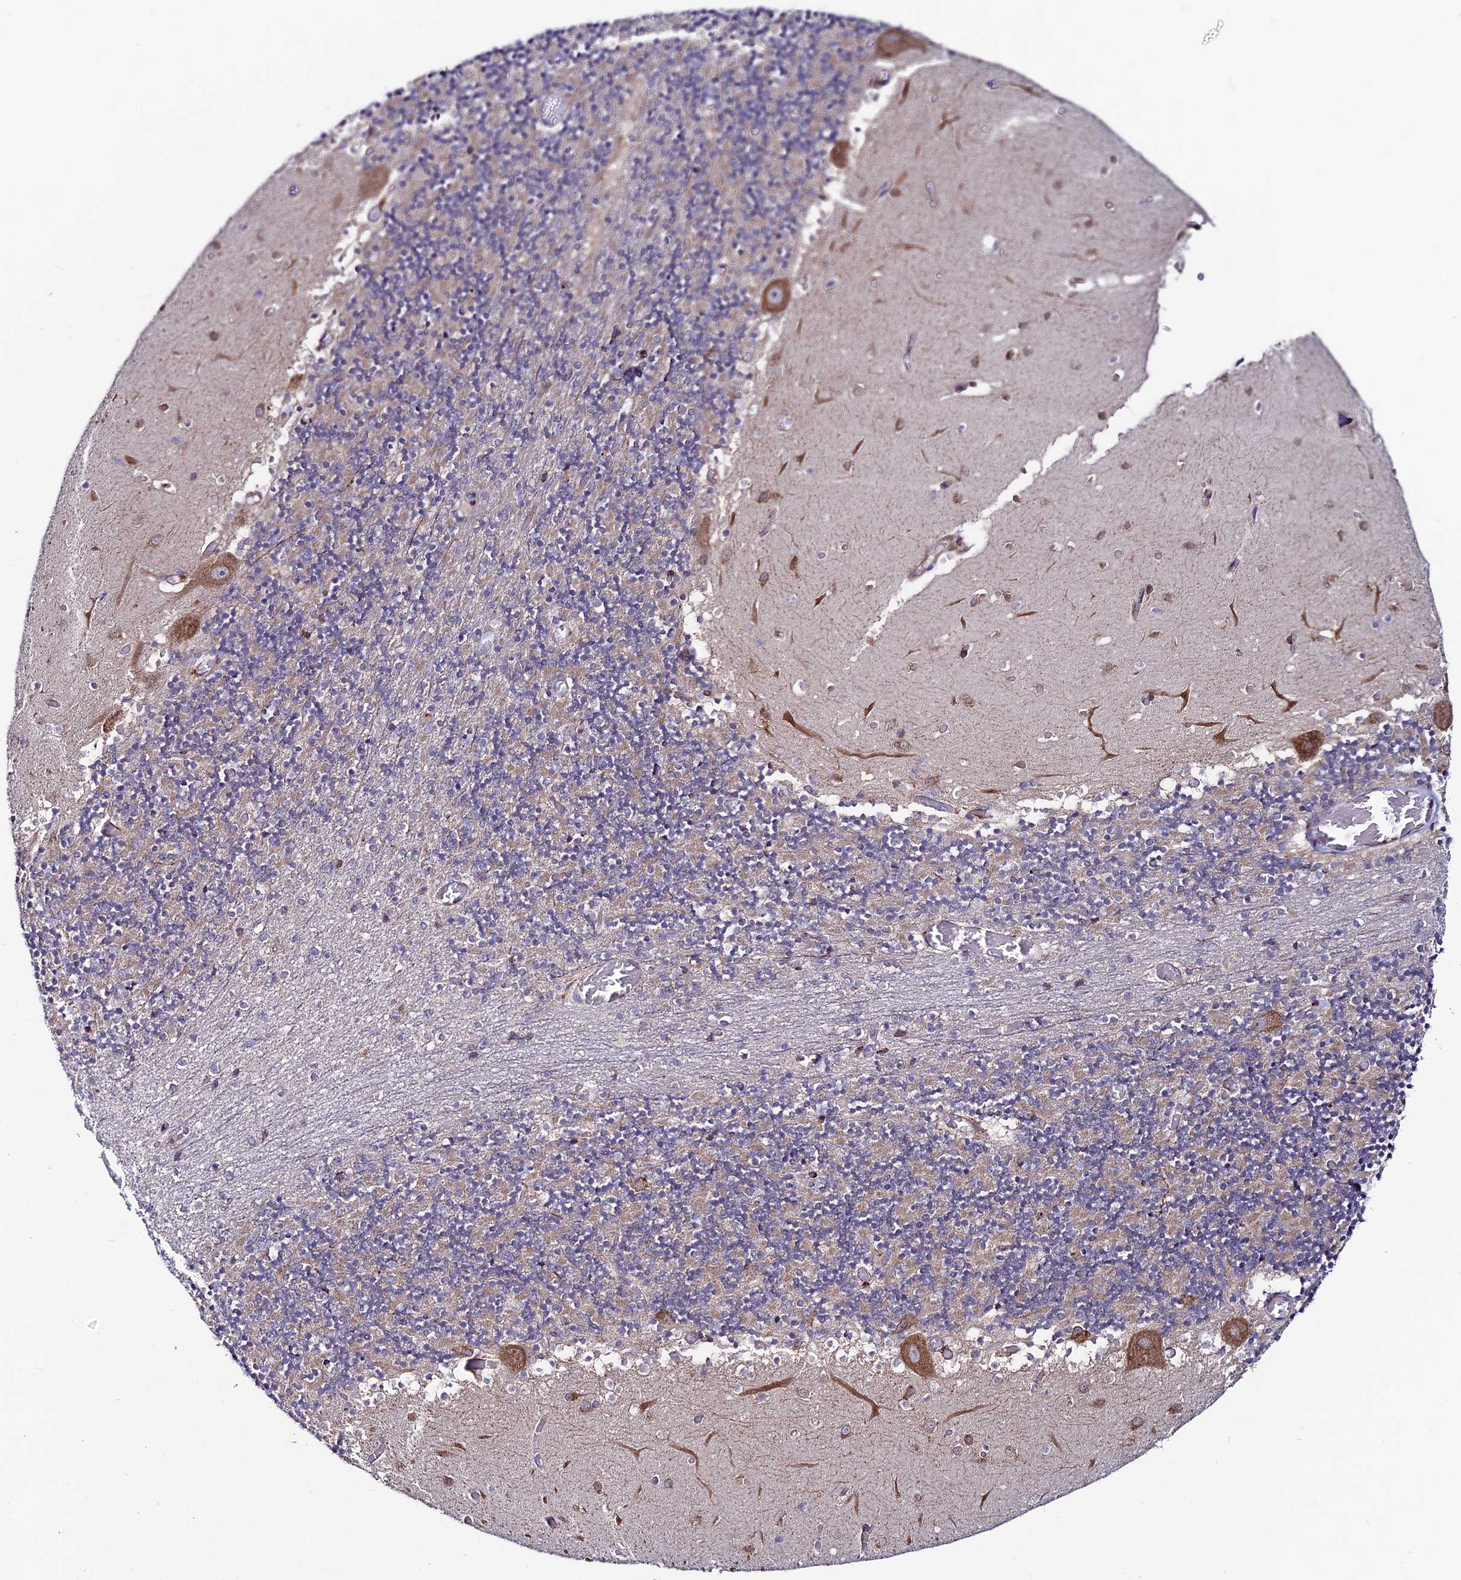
{"staining": {"intensity": "weak", "quantity": "25%-75%", "location": "cytoplasmic/membranous"}, "tissue": "cerebellum", "cell_type": "Cells in granular layer", "image_type": "normal", "snomed": [{"axis": "morphology", "description": "Normal tissue, NOS"}, {"axis": "topography", "description": "Cerebellum"}], "caption": "Cerebellum stained for a protein (brown) exhibits weak cytoplasmic/membranous positive staining in about 25%-75% of cells in granular layer.", "gene": "EIF3K", "patient": {"sex": "female", "age": 28}}